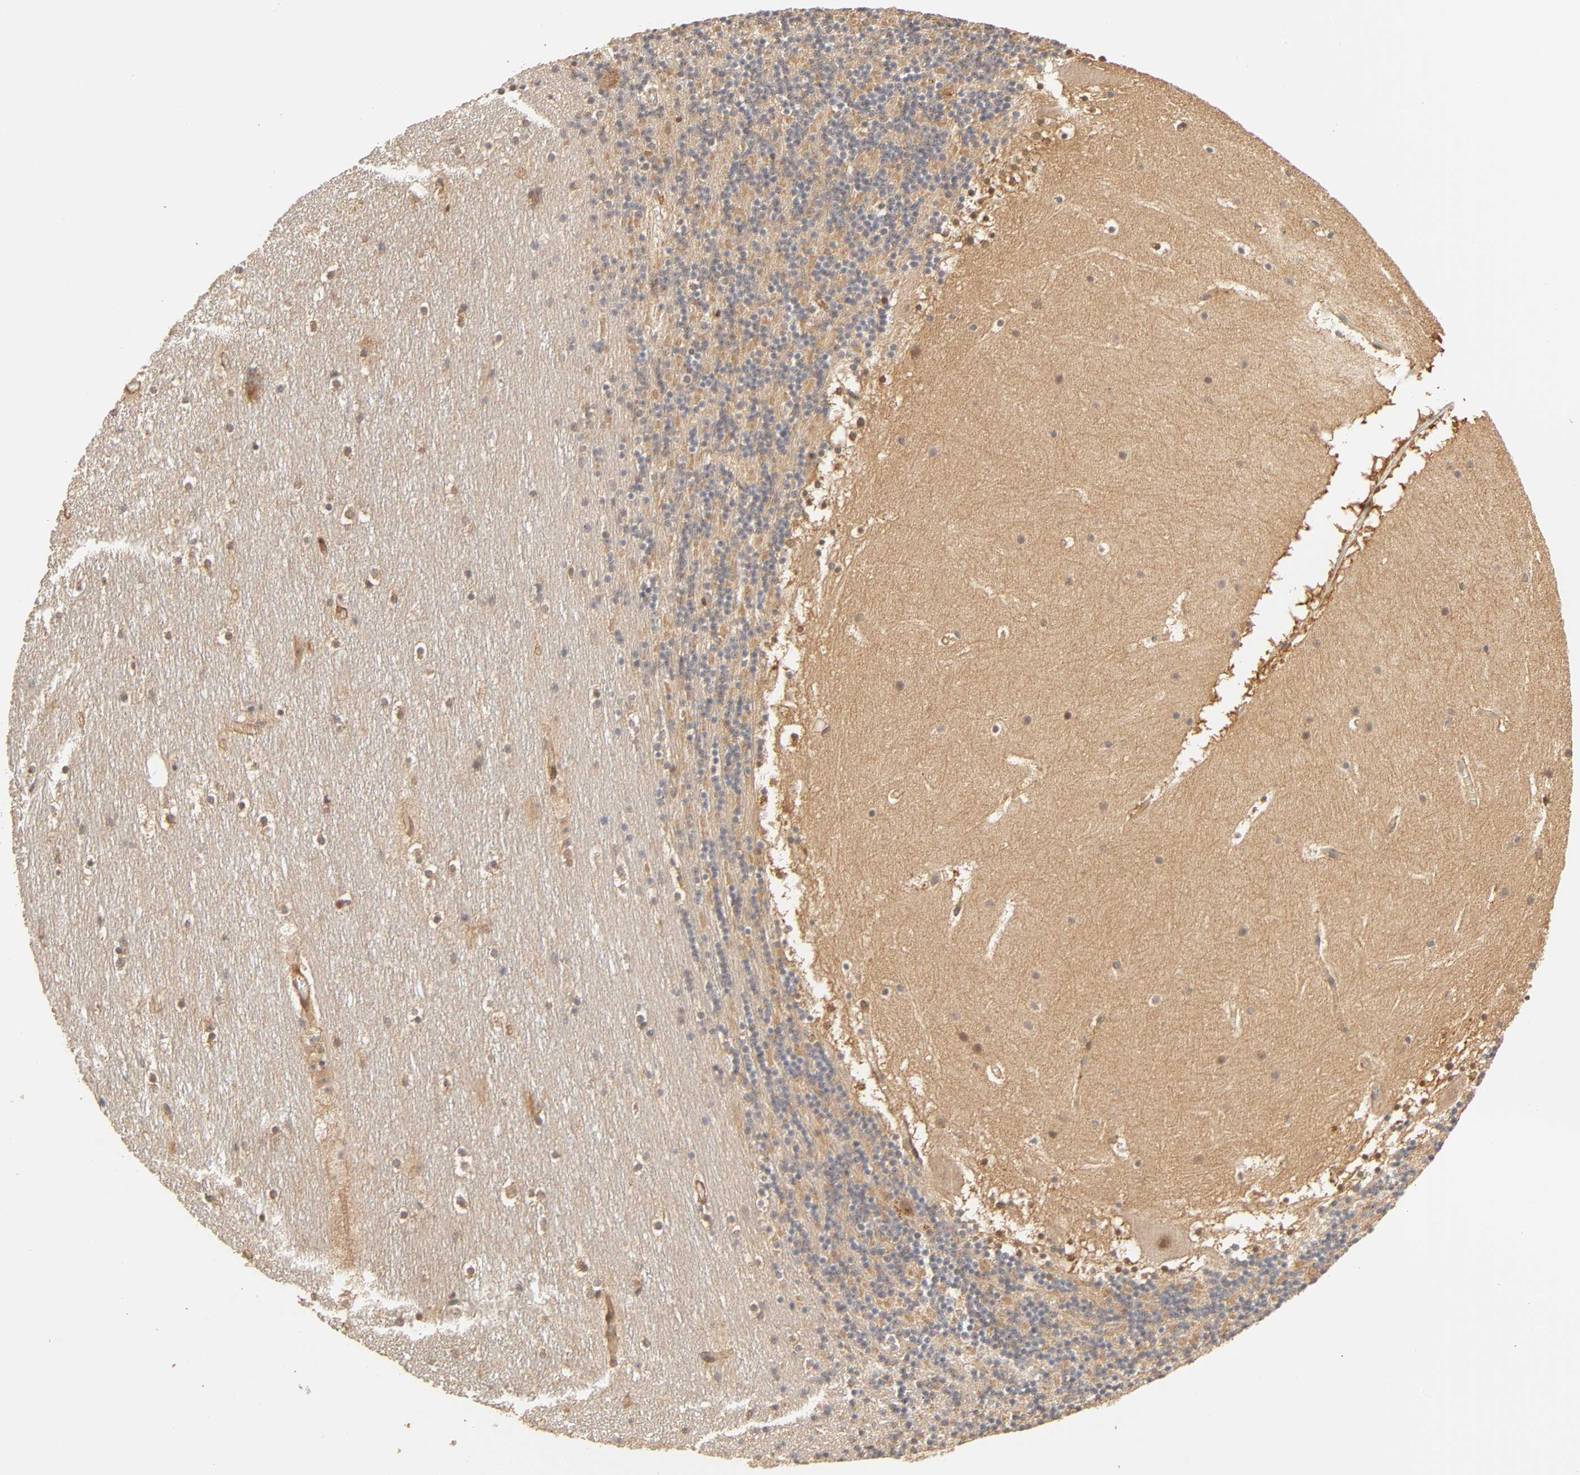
{"staining": {"intensity": "moderate", "quantity": "25%-75%", "location": "cytoplasmic/membranous"}, "tissue": "cerebellum", "cell_type": "Cells in granular layer", "image_type": "normal", "snomed": [{"axis": "morphology", "description": "Normal tissue, NOS"}, {"axis": "topography", "description": "Cerebellum"}], "caption": "Immunohistochemistry (IHC) of normal human cerebellum shows medium levels of moderate cytoplasmic/membranous expression in approximately 25%-75% of cells in granular layer. The staining was performed using DAB, with brown indicating positive protein expression. Nuclei are stained blue with hematoxylin.", "gene": "EPS8", "patient": {"sex": "male", "age": 45}}